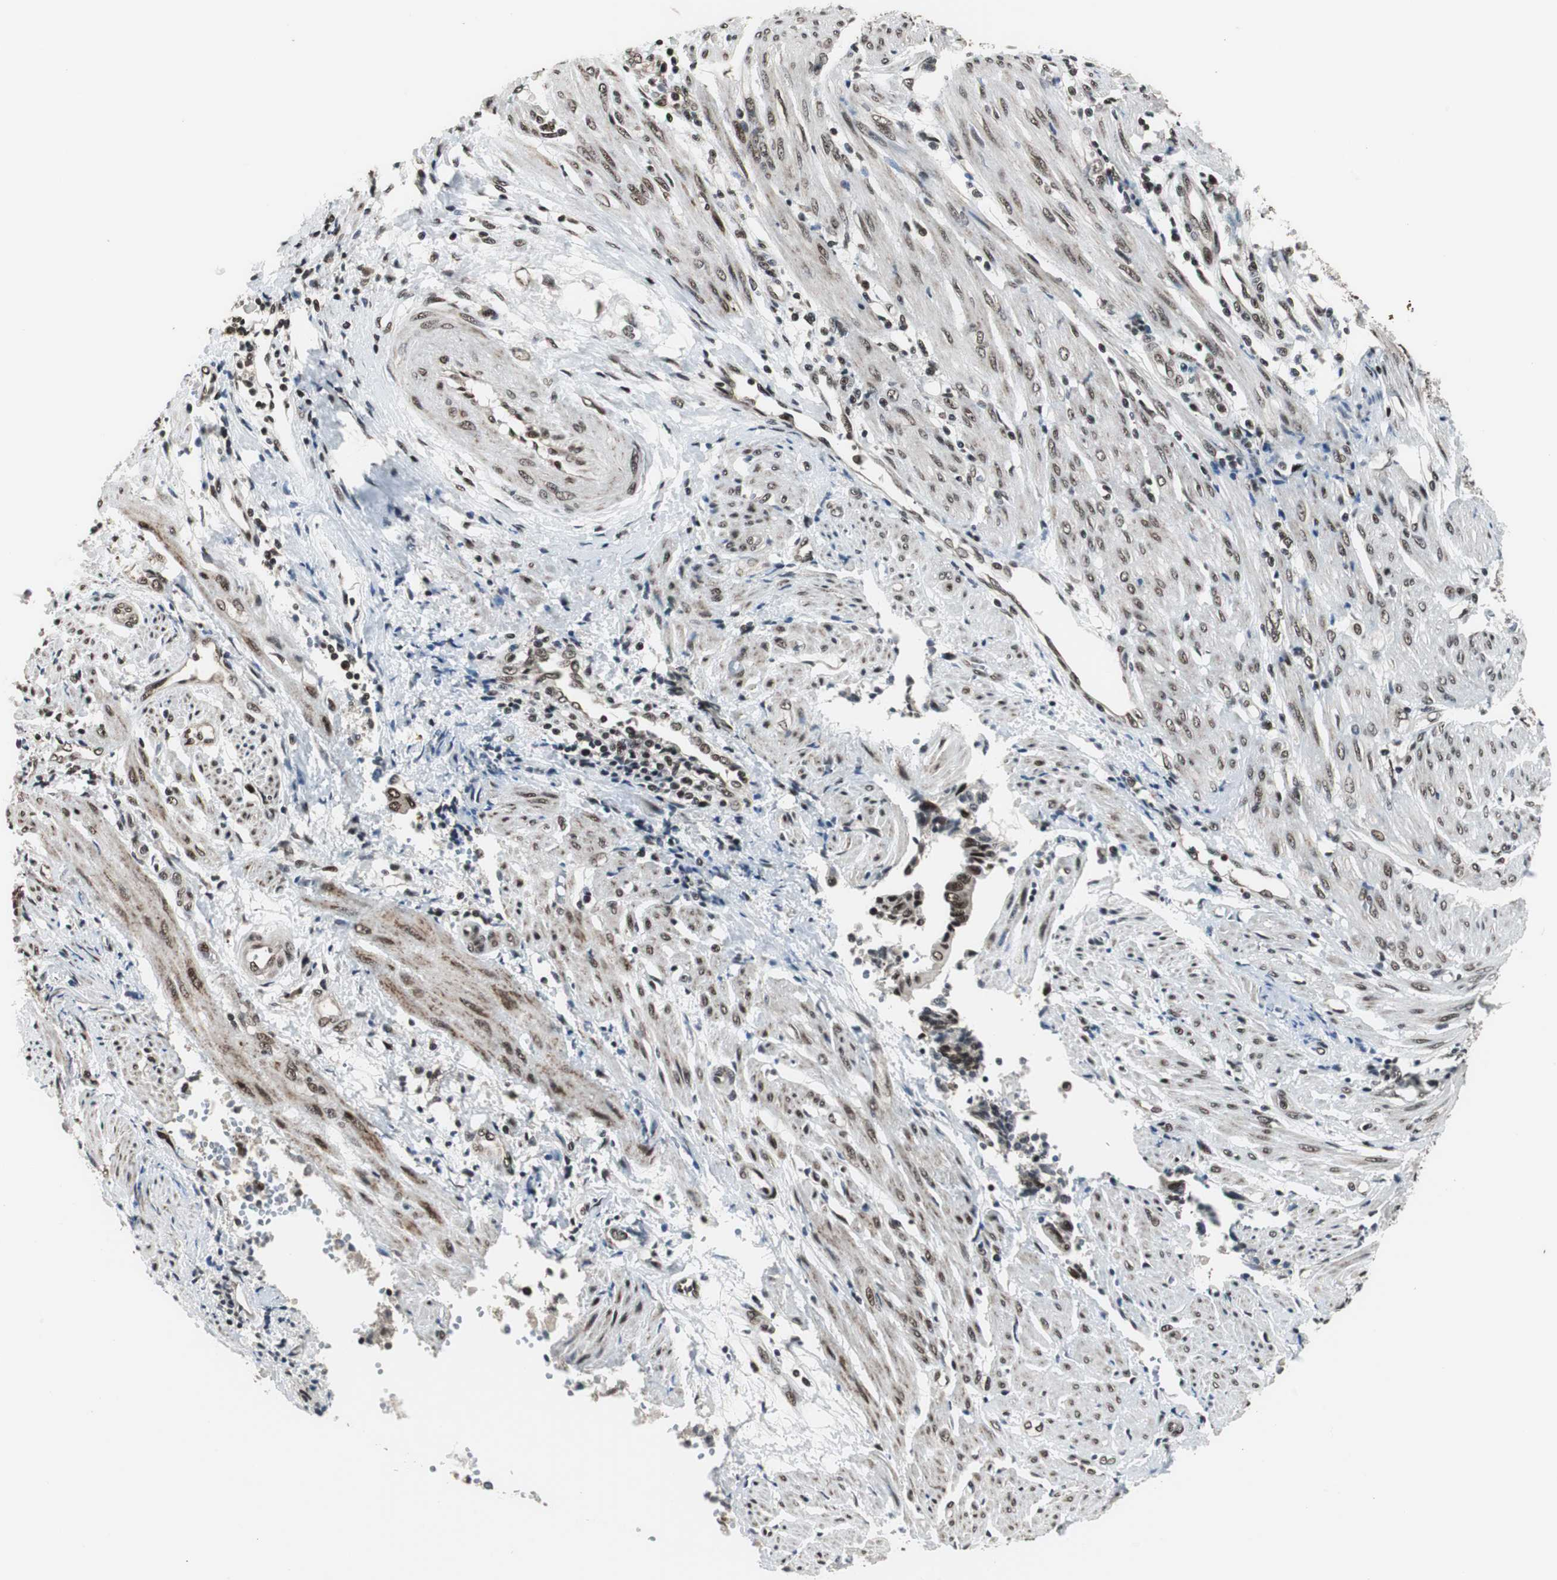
{"staining": {"intensity": "strong", "quantity": ">75%", "location": "nuclear"}, "tissue": "endometrial cancer", "cell_type": "Tumor cells", "image_type": "cancer", "snomed": [{"axis": "morphology", "description": "Adenocarcinoma, NOS"}, {"axis": "topography", "description": "Uterus"}, {"axis": "topography", "description": "Endometrium"}], "caption": "Immunohistochemical staining of endometrial adenocarcinoma displays high levels of strong nuclear expression in about >75% of tumor cells.", "gene": "CDK9", "patient": {"sex": "female", "age": 70}}